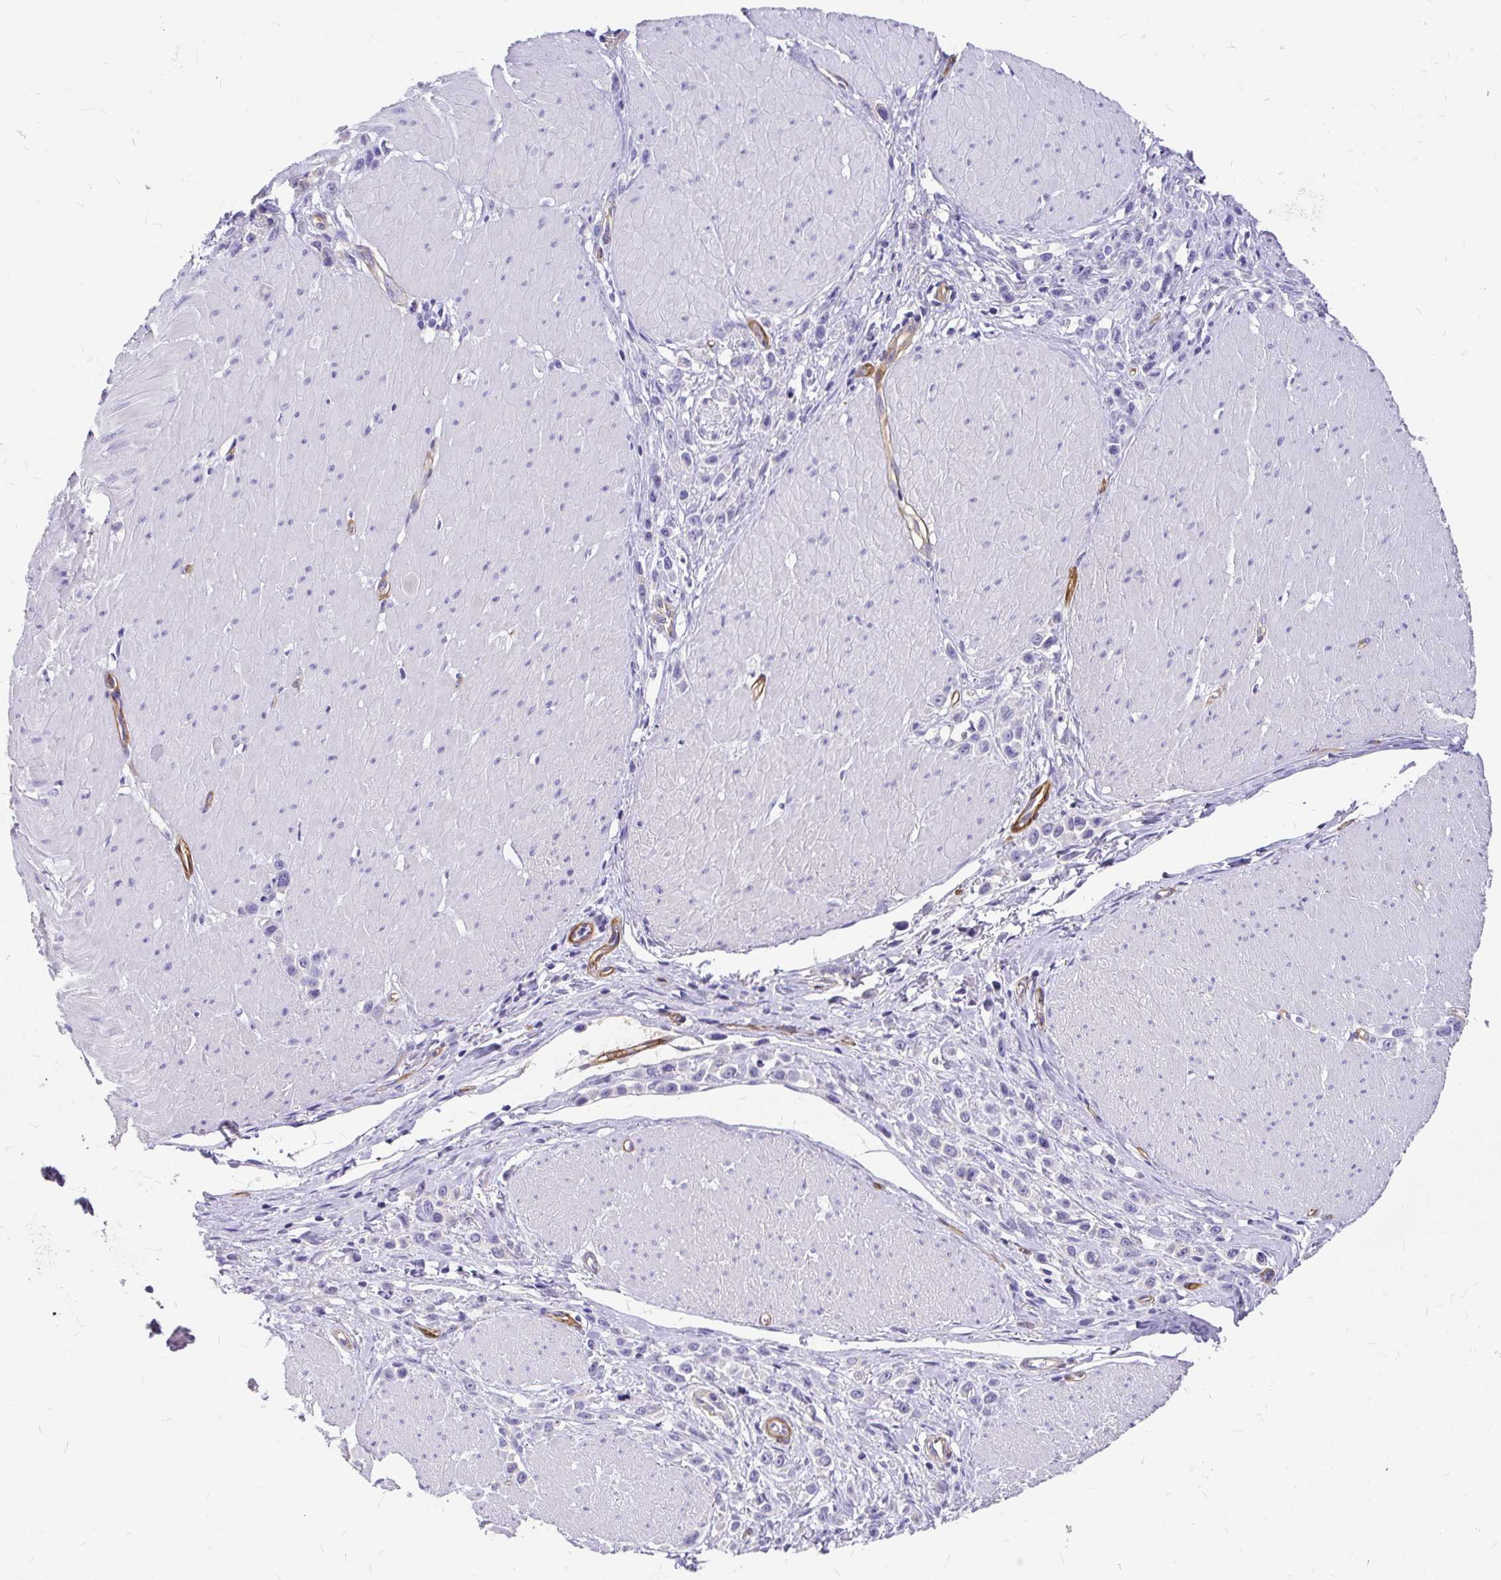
{"staining": {"intensity": "negative", "quantity": "none", "location": "none"}, "tissue": "stomach cancer", "cell_type": "Tumor cells", "image_type": "cancer", "snomed": [{"axis": "morphology", "description": "Adenocarcinoma, NOS"}, {"axis": "topography", "description": "Stomach"}], "caption": "IHC photomicrograph of stomach cancer stained for a protein (brown), which displays no staining in tumor cells.", "gene": "MYO1B", "patient": {"sex": "male", "age": 47}}